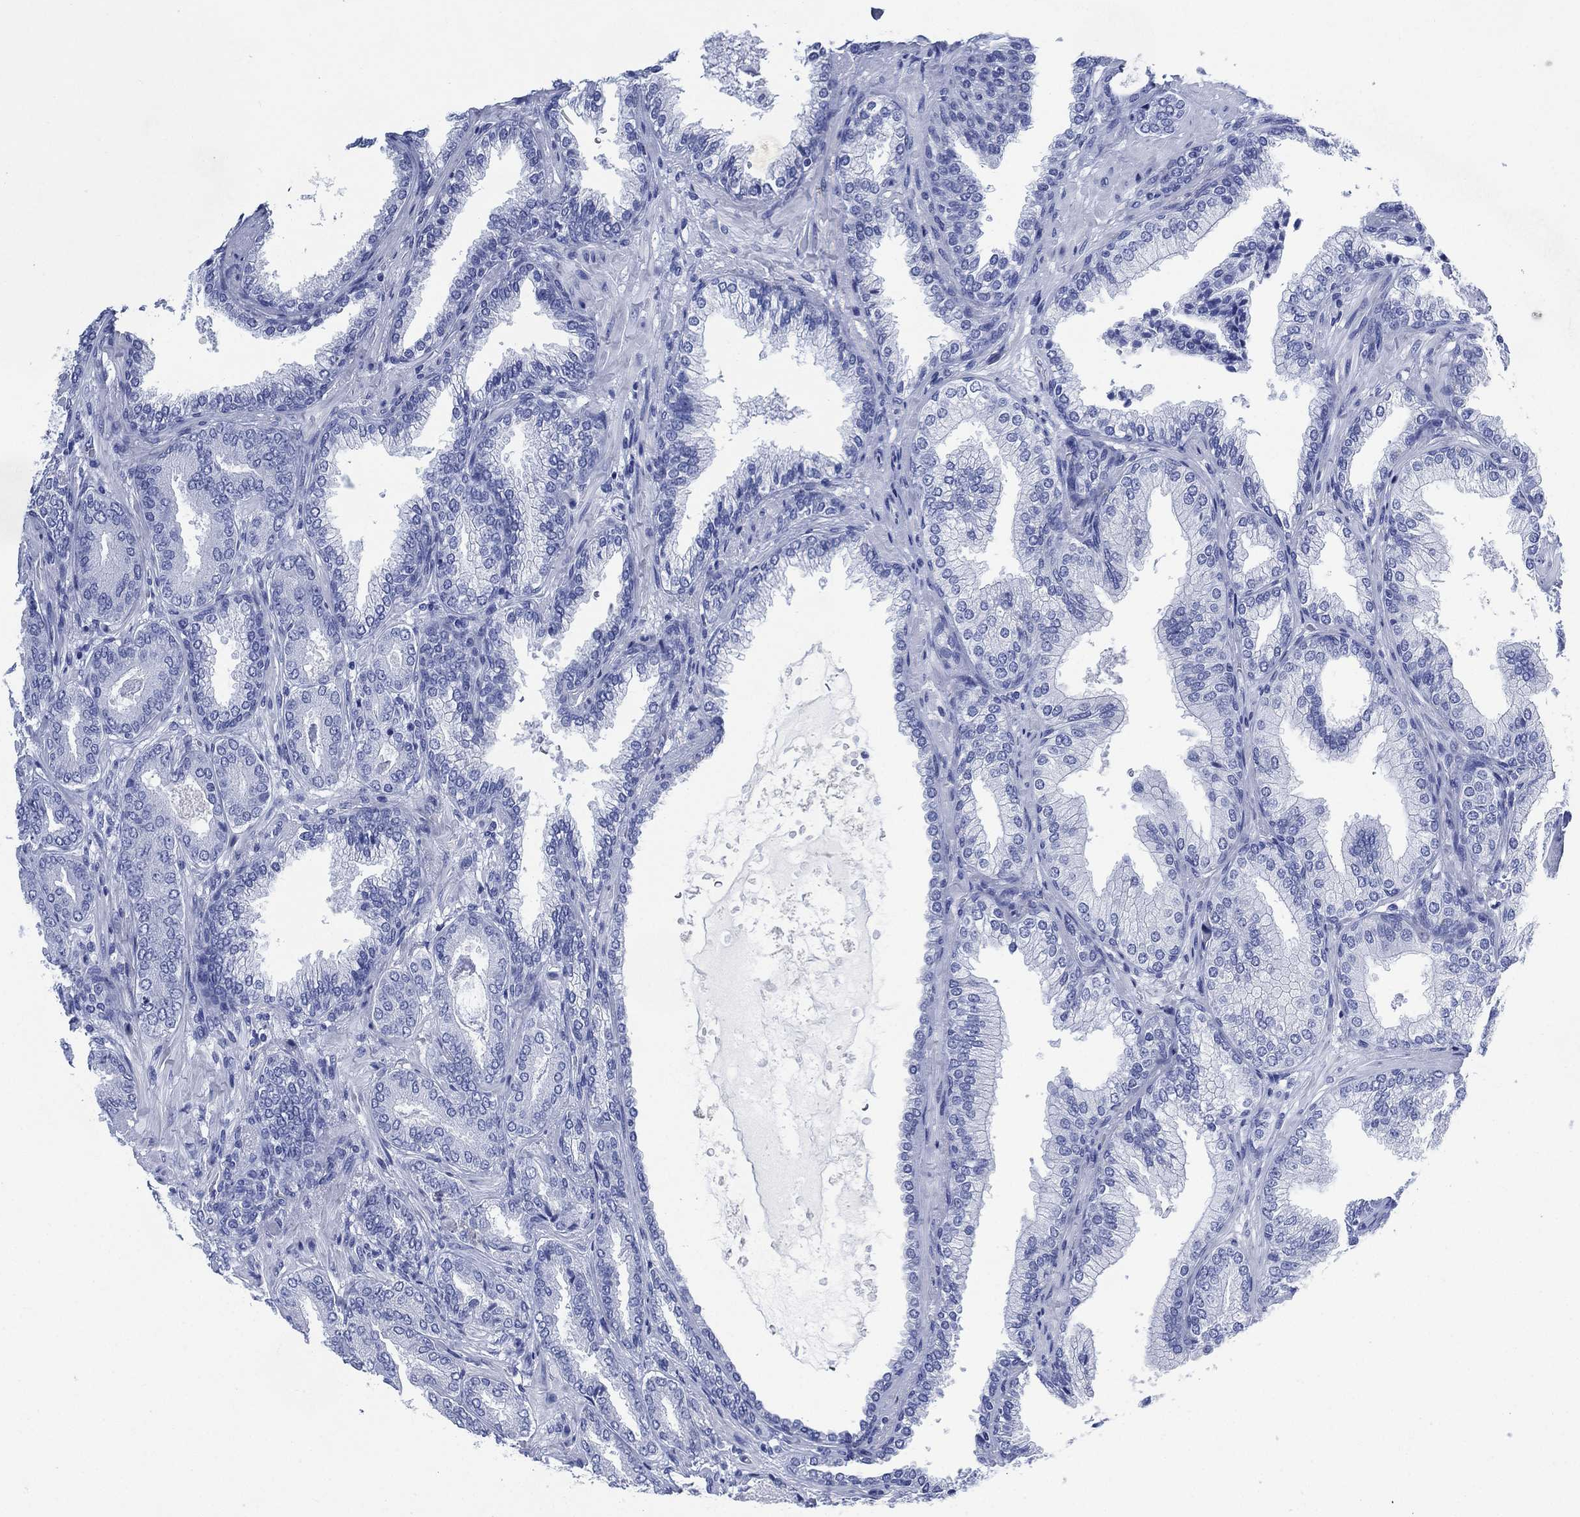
{"staining": {"intensity": "negative", "quantity": "none", "location": "none"}, "tissue": "prostate cancer", "cell_type": "Tumor cells", "image_type": "cancer", "snomed": [{"axis": "morphology", "description": "Adenocarcinoma, Low grade"}, {"axis": "topography", "description": "Prostate"}], "caption": "Histopathology image shows no protein staining in tumor cells of prostate cancer (low-grade adenocarcinoma) tissue.", "gene": "SIGLECL1", "patient": {"sex": "male", "age": 68}}